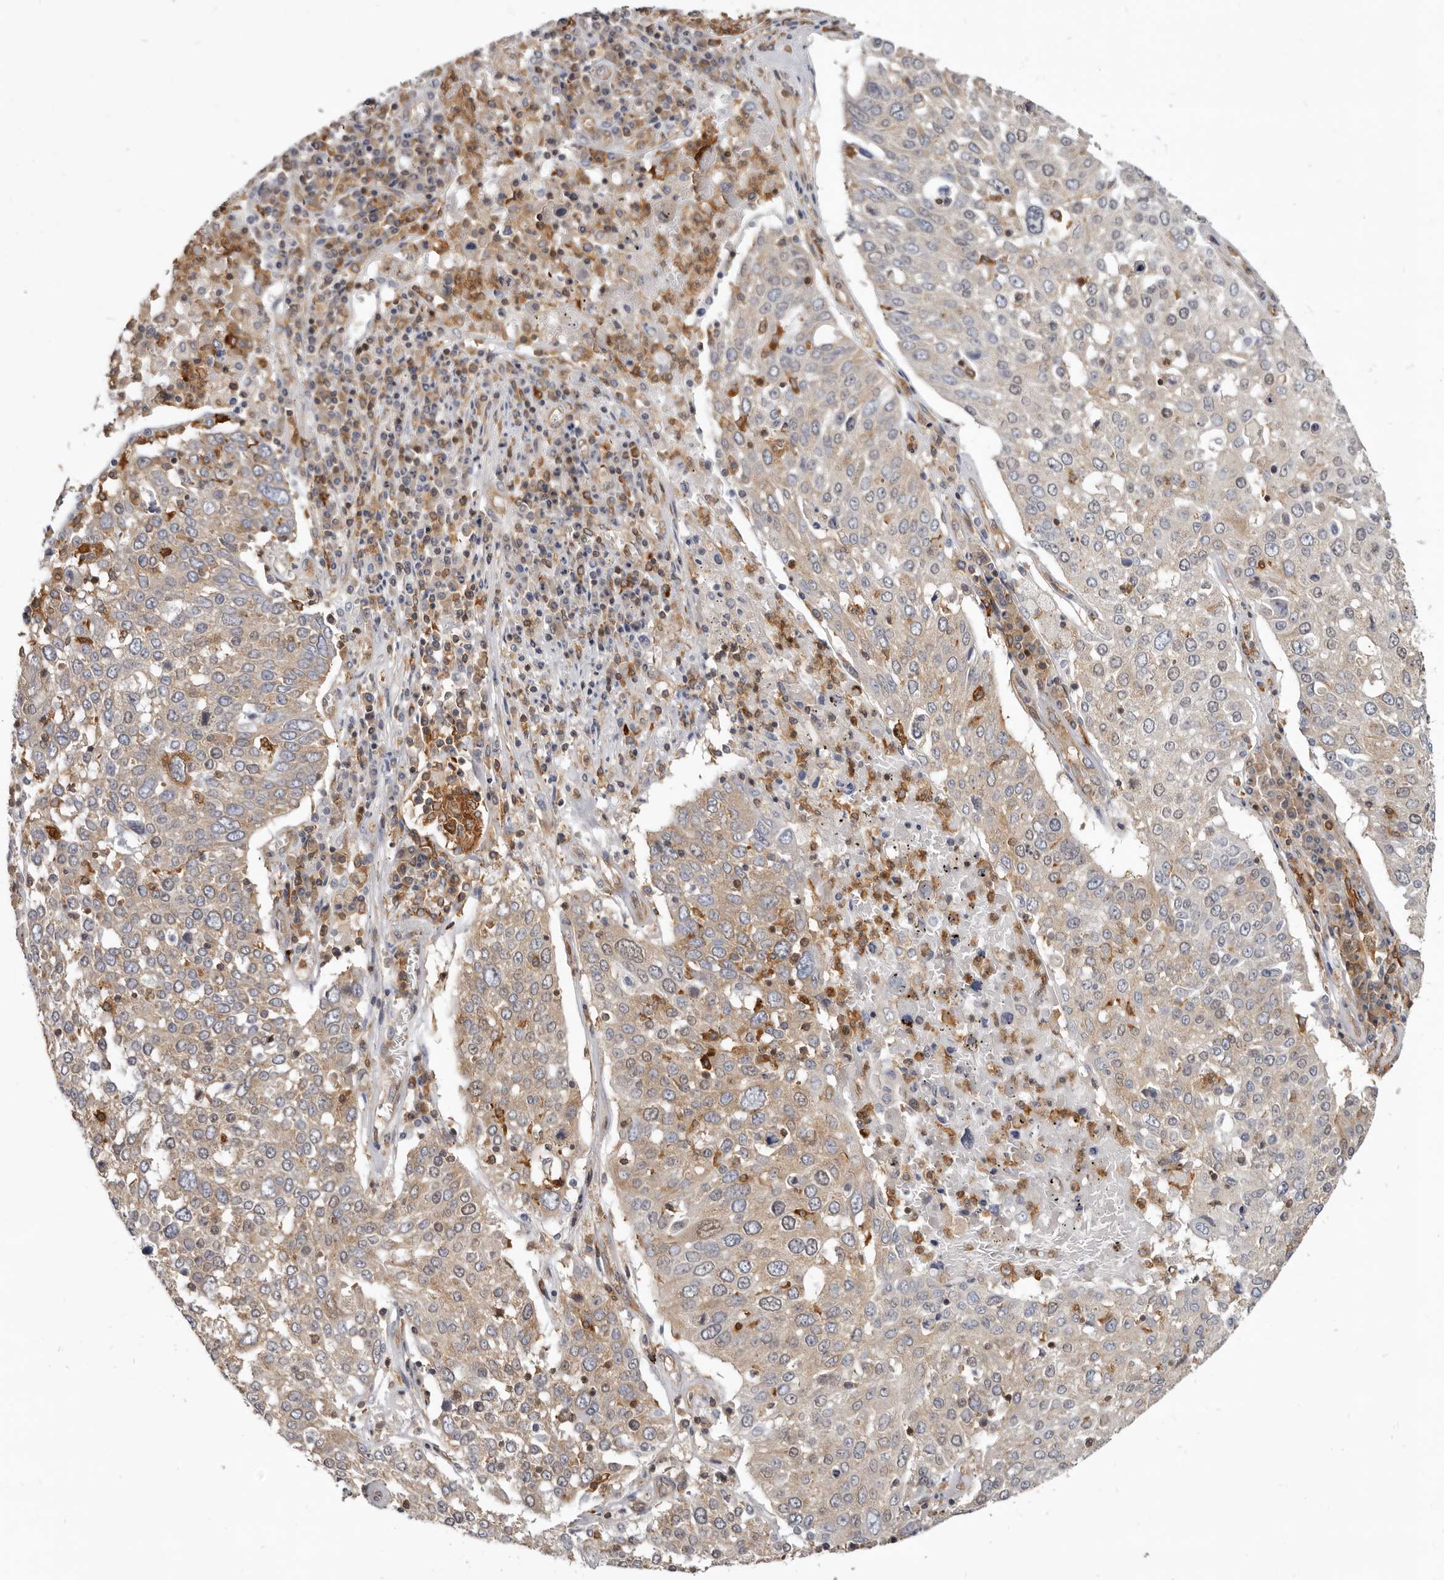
{"staining": {"intensity": "weak", "quantity": "25%-75%", "location": "cytoplasmic/membranous"}, "tissue": "lung cancer", "cell_type": "Tumor cells", "image_type": "cancer", "snomed": [{"axis": "morphology", "description": "Squamous cell carcinoma, NOS"}, {"axis": "topography", "description": "Lung"}], "caption": "IHC of lung squamous cell carcinoma exhibits low levels of weak cytoplasmic/membranous staining in approximately 25%-75% of tumor cells. The staining is performed using DAB (3,3'-diaminobenzidine) brown chromogen to label protein expression. The nuclei are counter-stained blue using hematoxylin.", "gene": "CBL", "patient": {"sex": "male", "age": 65}}